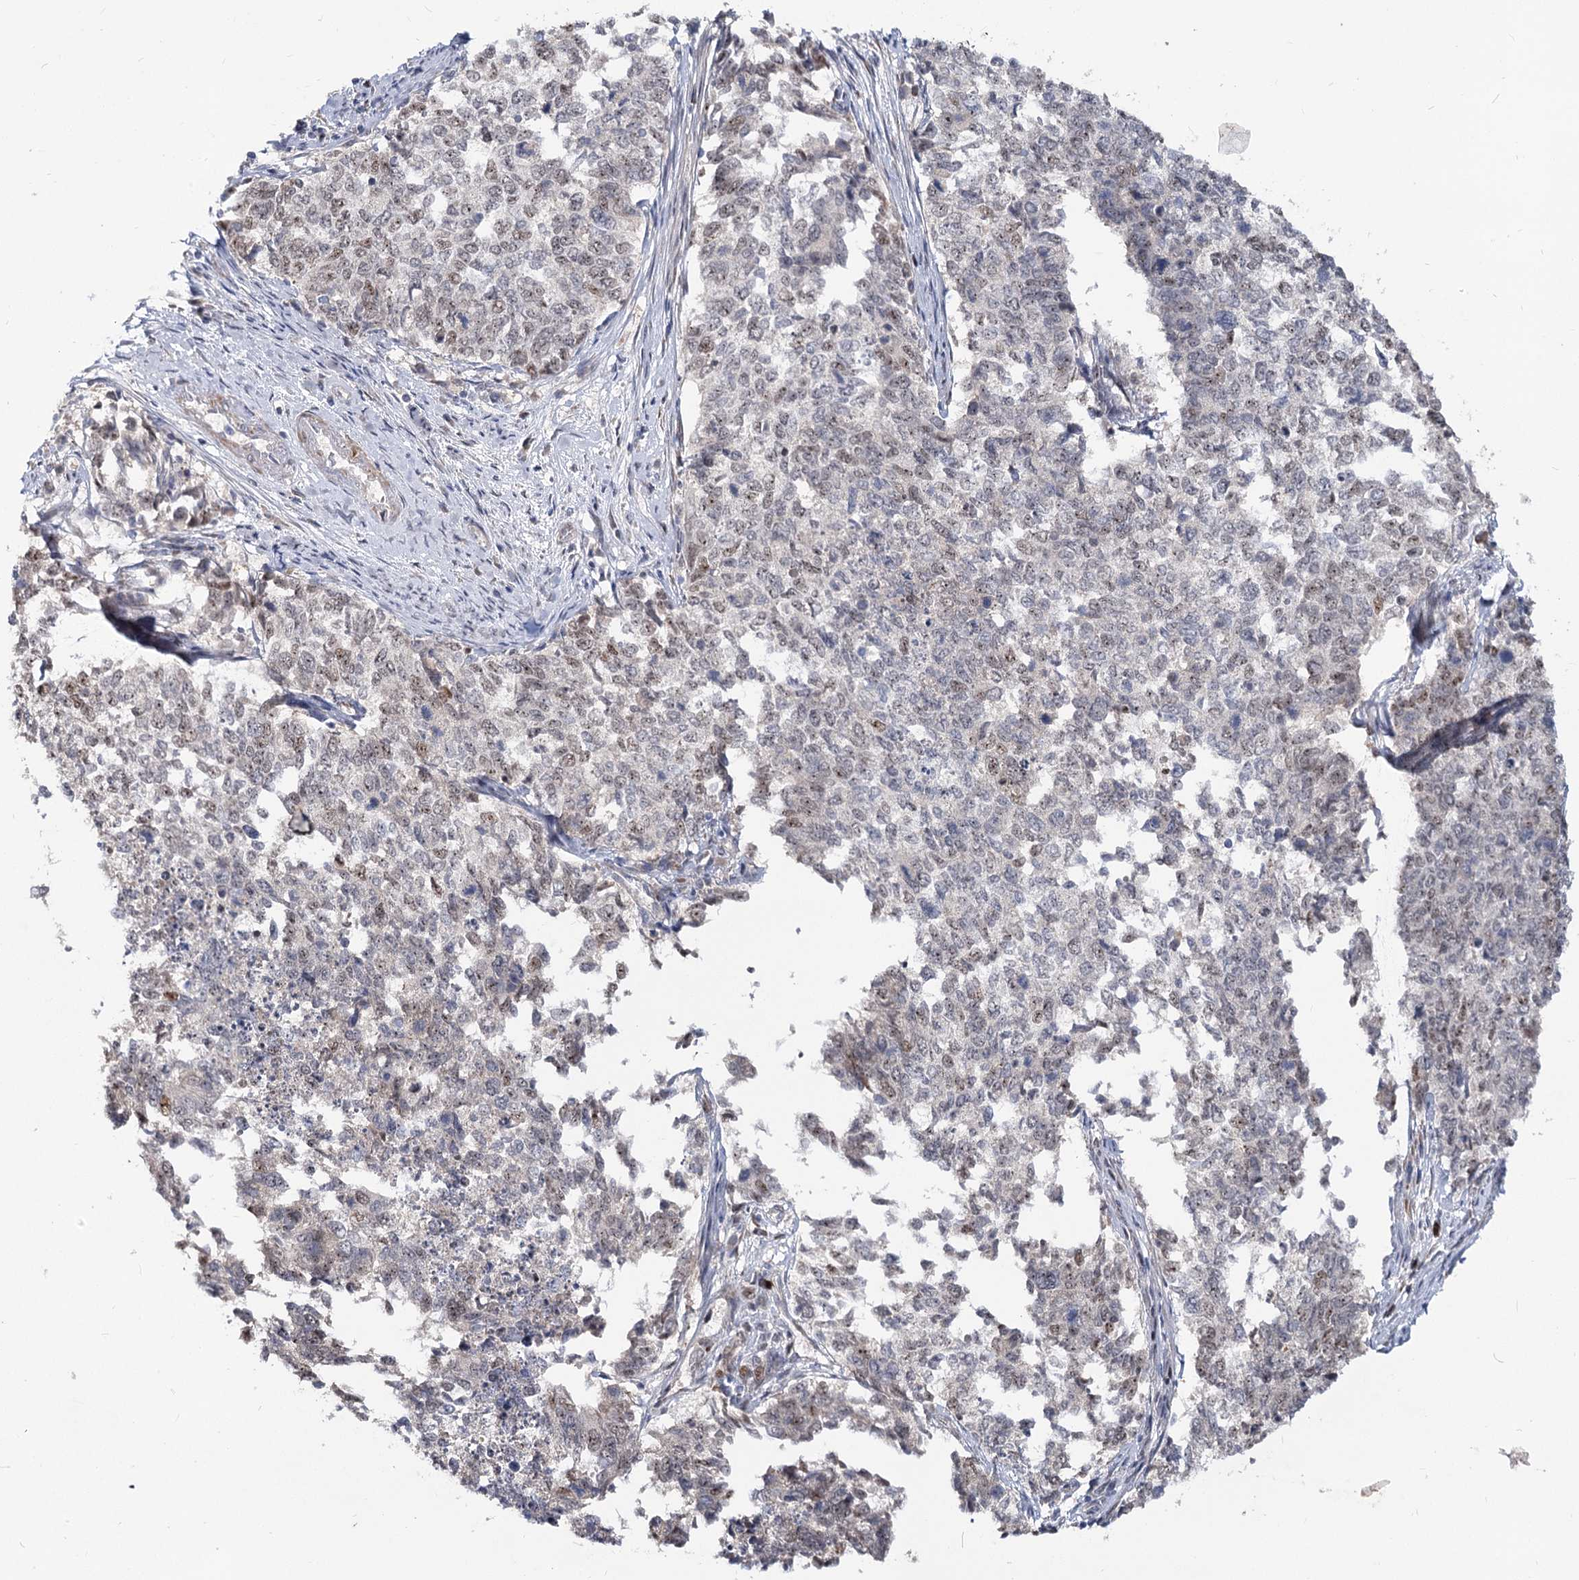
{"staining": {"intensity": "moderate", "quantity": "<25%", "location": "nuclear"}, "tissue": "cervical cancer", "cell_type": "Tumor cells", "image_type": "cancer", "snomed": [{"axis": "morphology", "description": "Squamous cell carcinoma, NOS"}, {"axis": "topography", "description": "Cervix"}], "caption": "The micrograph demonstrates immunohistochemical staining of cervical cancer (squamous cell carcinoma). There is moderate nuclear staining is appreciated in about <25% of tumor cells.", "gene": "PIK3C2A", "patient": {"sex": "female", "age": 63}}